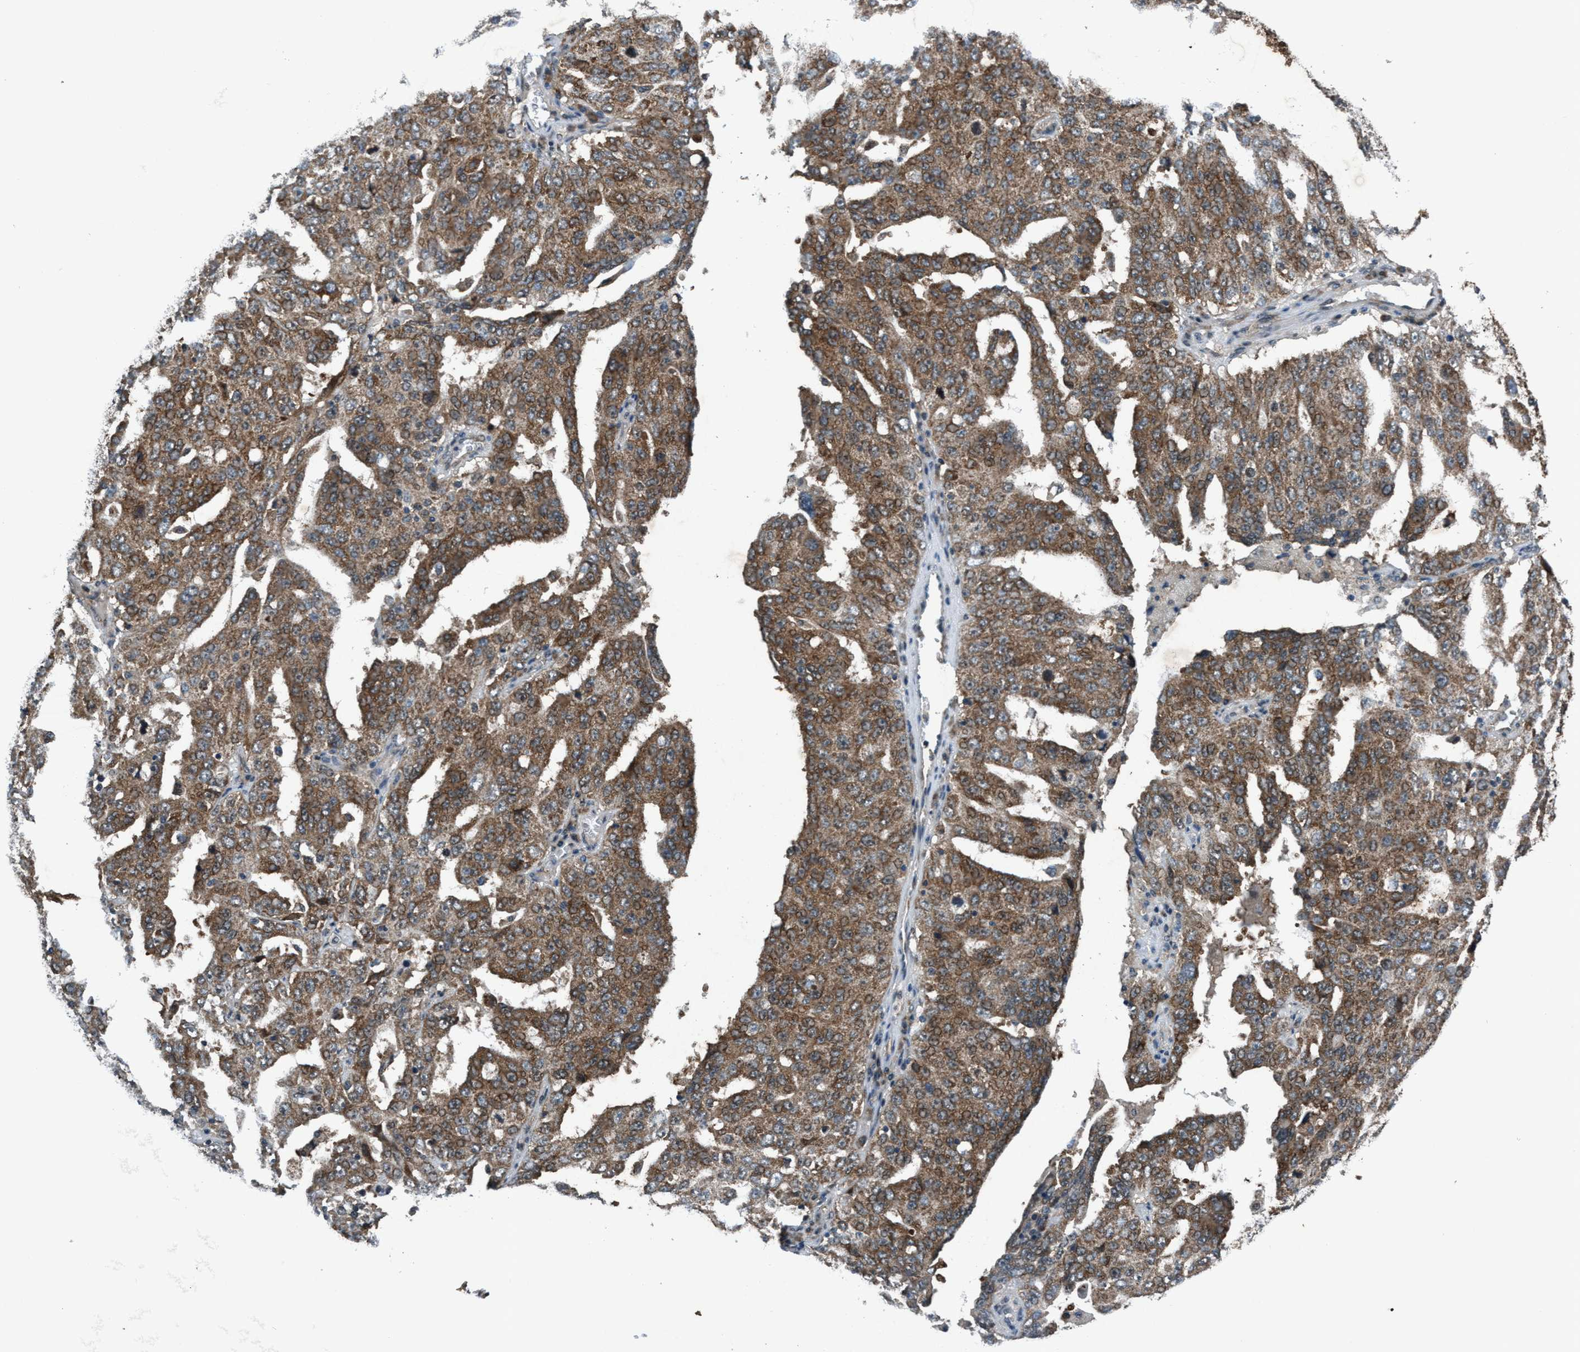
{"staining": {"intensity": "moderate", "quantity": ">75%", "location": "cytoplasmic/membranous"}, "tissue": "ovarian cancer", "cell_type": "Tumor cells", "image_type": "cancer", "snomed": [{"axis": "morphology", "description": "Carcinoma, endometroid"}, {"axis": "topography", "description": "Ovary"}], "caption": "Immunohistochemistry micrograph of human ovarian cancer stained for a protein (brown), which reveals medium levels of moderate cytoplasmic/membranous staining in approximately >75% of tumor cells.", "gene": "AKT1S1", "patient": {"sex": "female", "age": 62}}